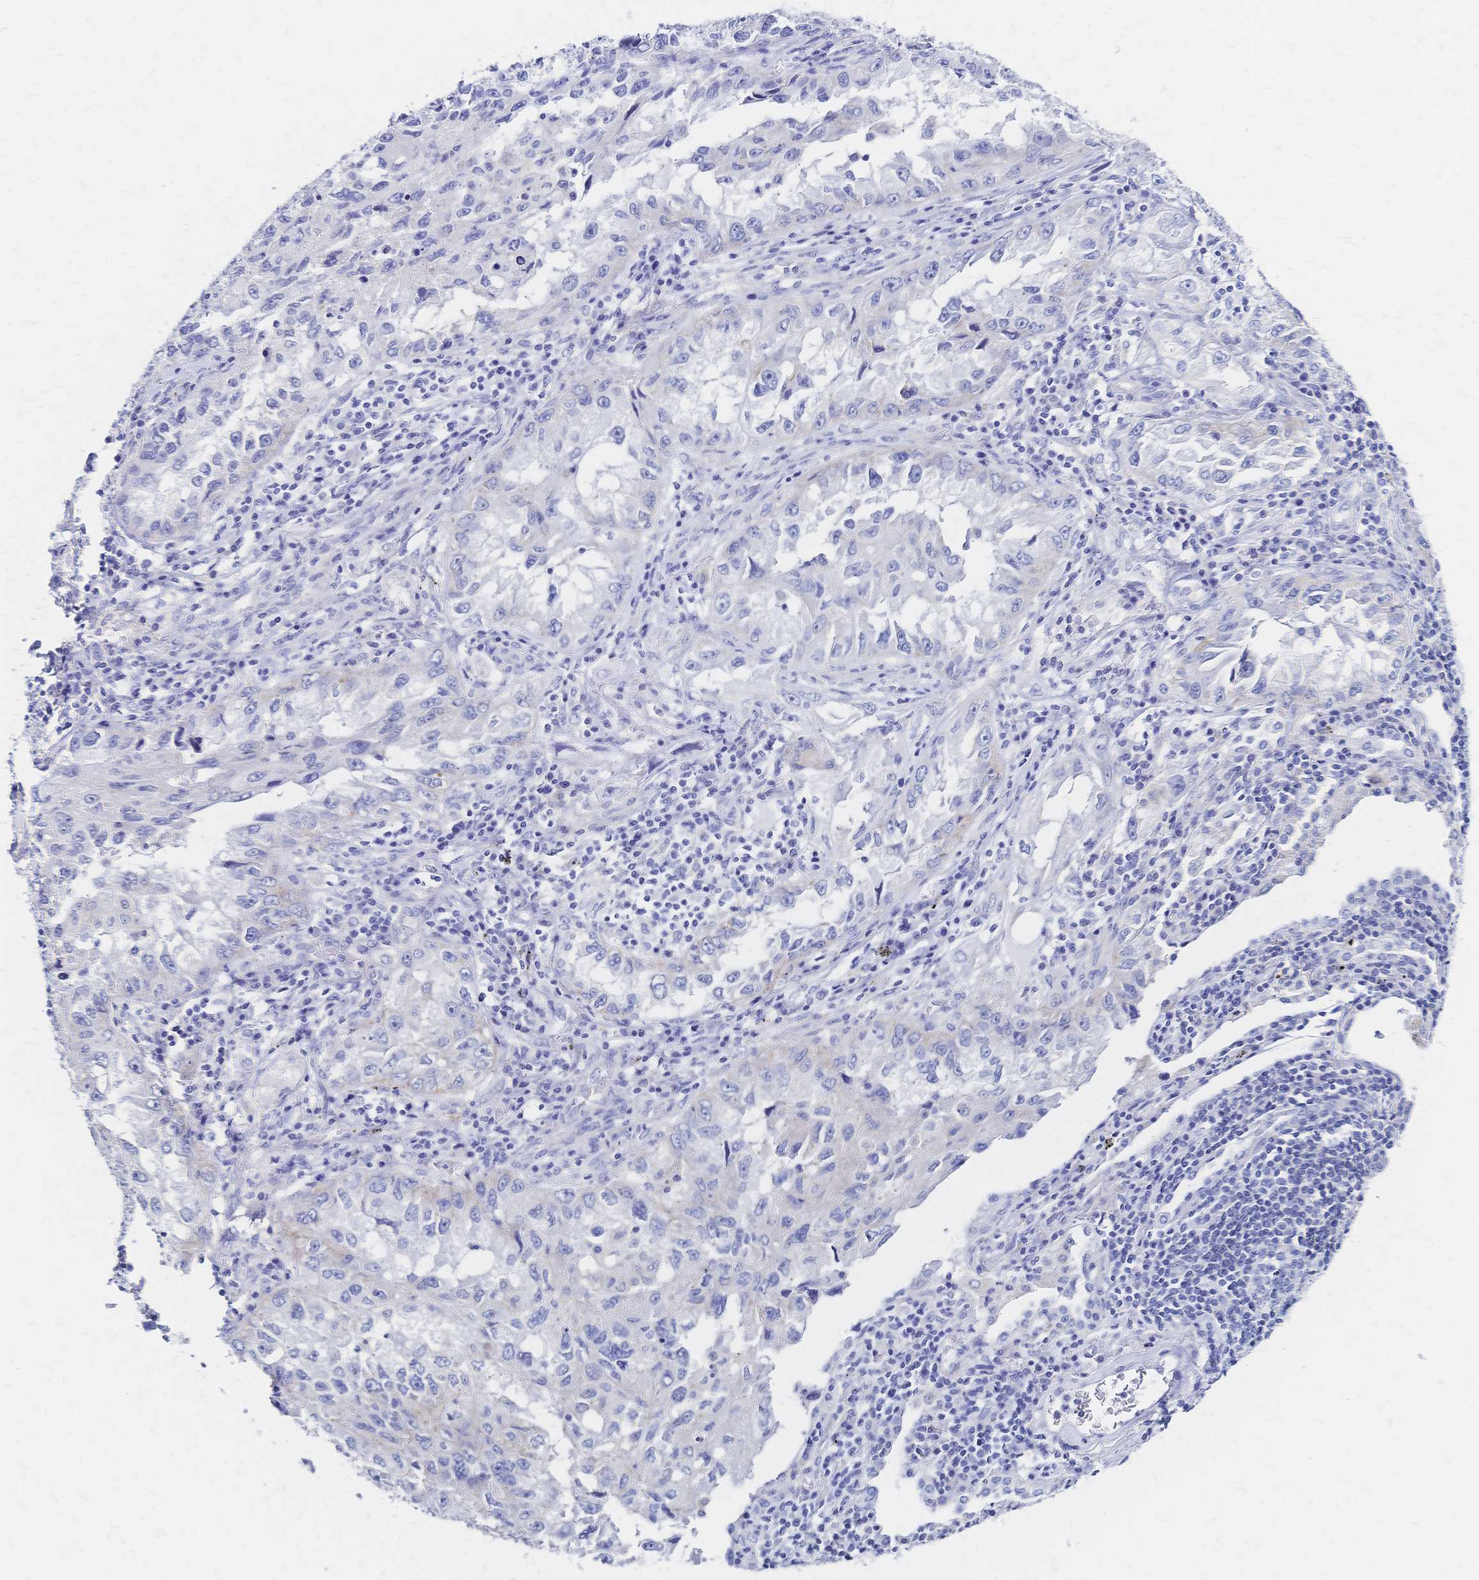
{"staining": {"intensity": "negative", "quantity": "none", "location": "none"}, "tissue": "lung cancer", "cell_type": "Tumor cells", "image_type": "cancer", "snomed": [{"axis": "morphology", "description": "Adenocarcinoma, NOS"}, {"axis": "topography", "description": "Lung"}], "caption": "Tumor cells are negative for protein expression in human lung adenocarcinoma.", "gene": "SLC5A1", "patient": {"sex": "female", "age": 73}}